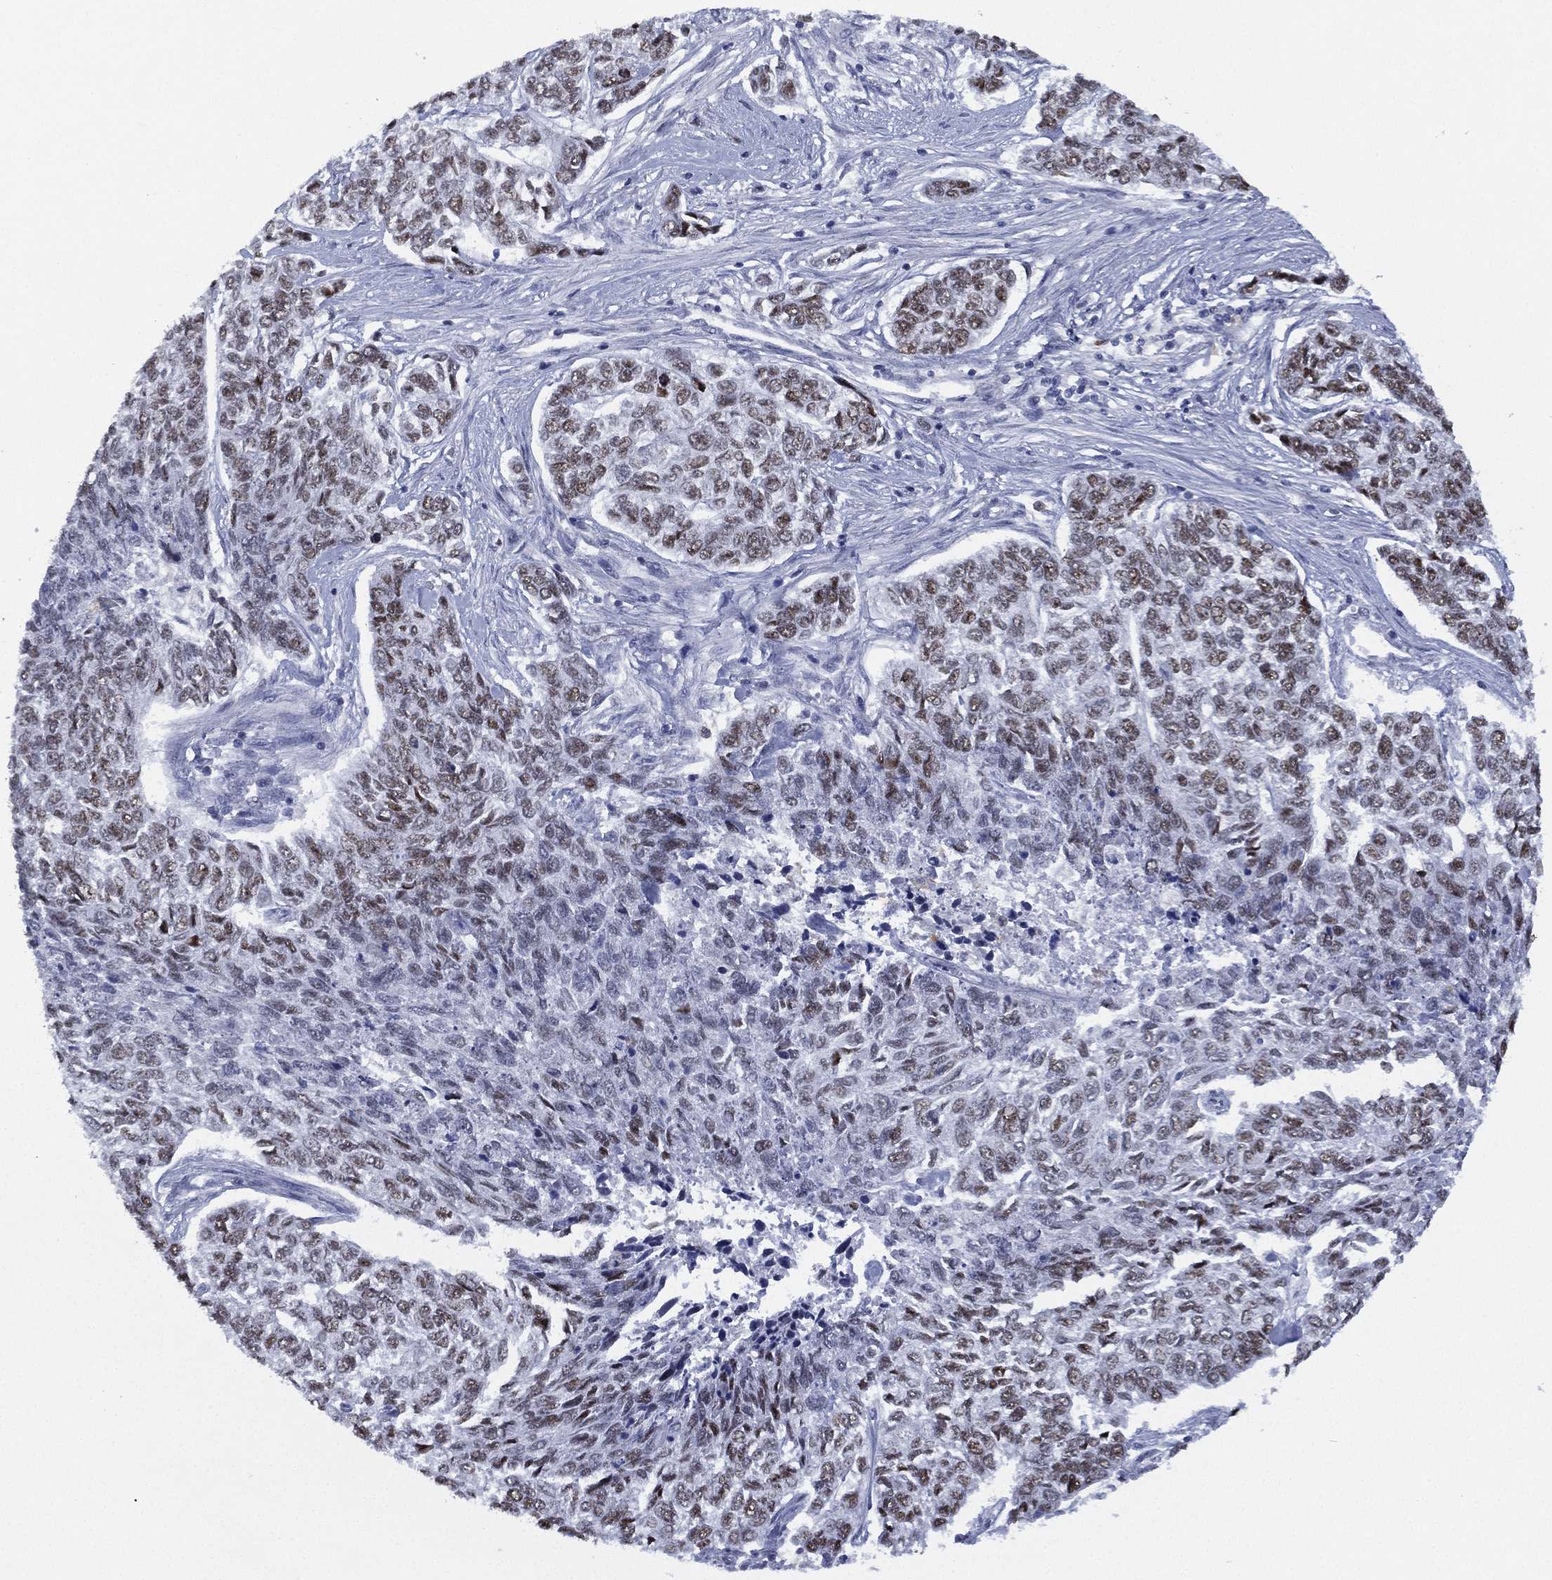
{"staining": {"intensity": "moderate", "quantity": "25%-75%", "location": "nuclear"}, "tissue": "skin cancer", "cell_type": "Tumor cells", "image_type": "cancer", "snomed": [{"axis": "morphology", "description": "Basal cell carcinoma"}, {"axis": "topography", "description": "Skin"}], "caption": "Skin cancer was stained to show a protein in brown. There is medium levels of moderate nuclear positivity in approximately 25%-75% of tumor cells. Using DAB (brown) and hematoxylin (blue) stains, captured at high magnification using brightfield microscopy.", "gene": "ZNF711", "patient": {"sex": "female", "age": 65}}